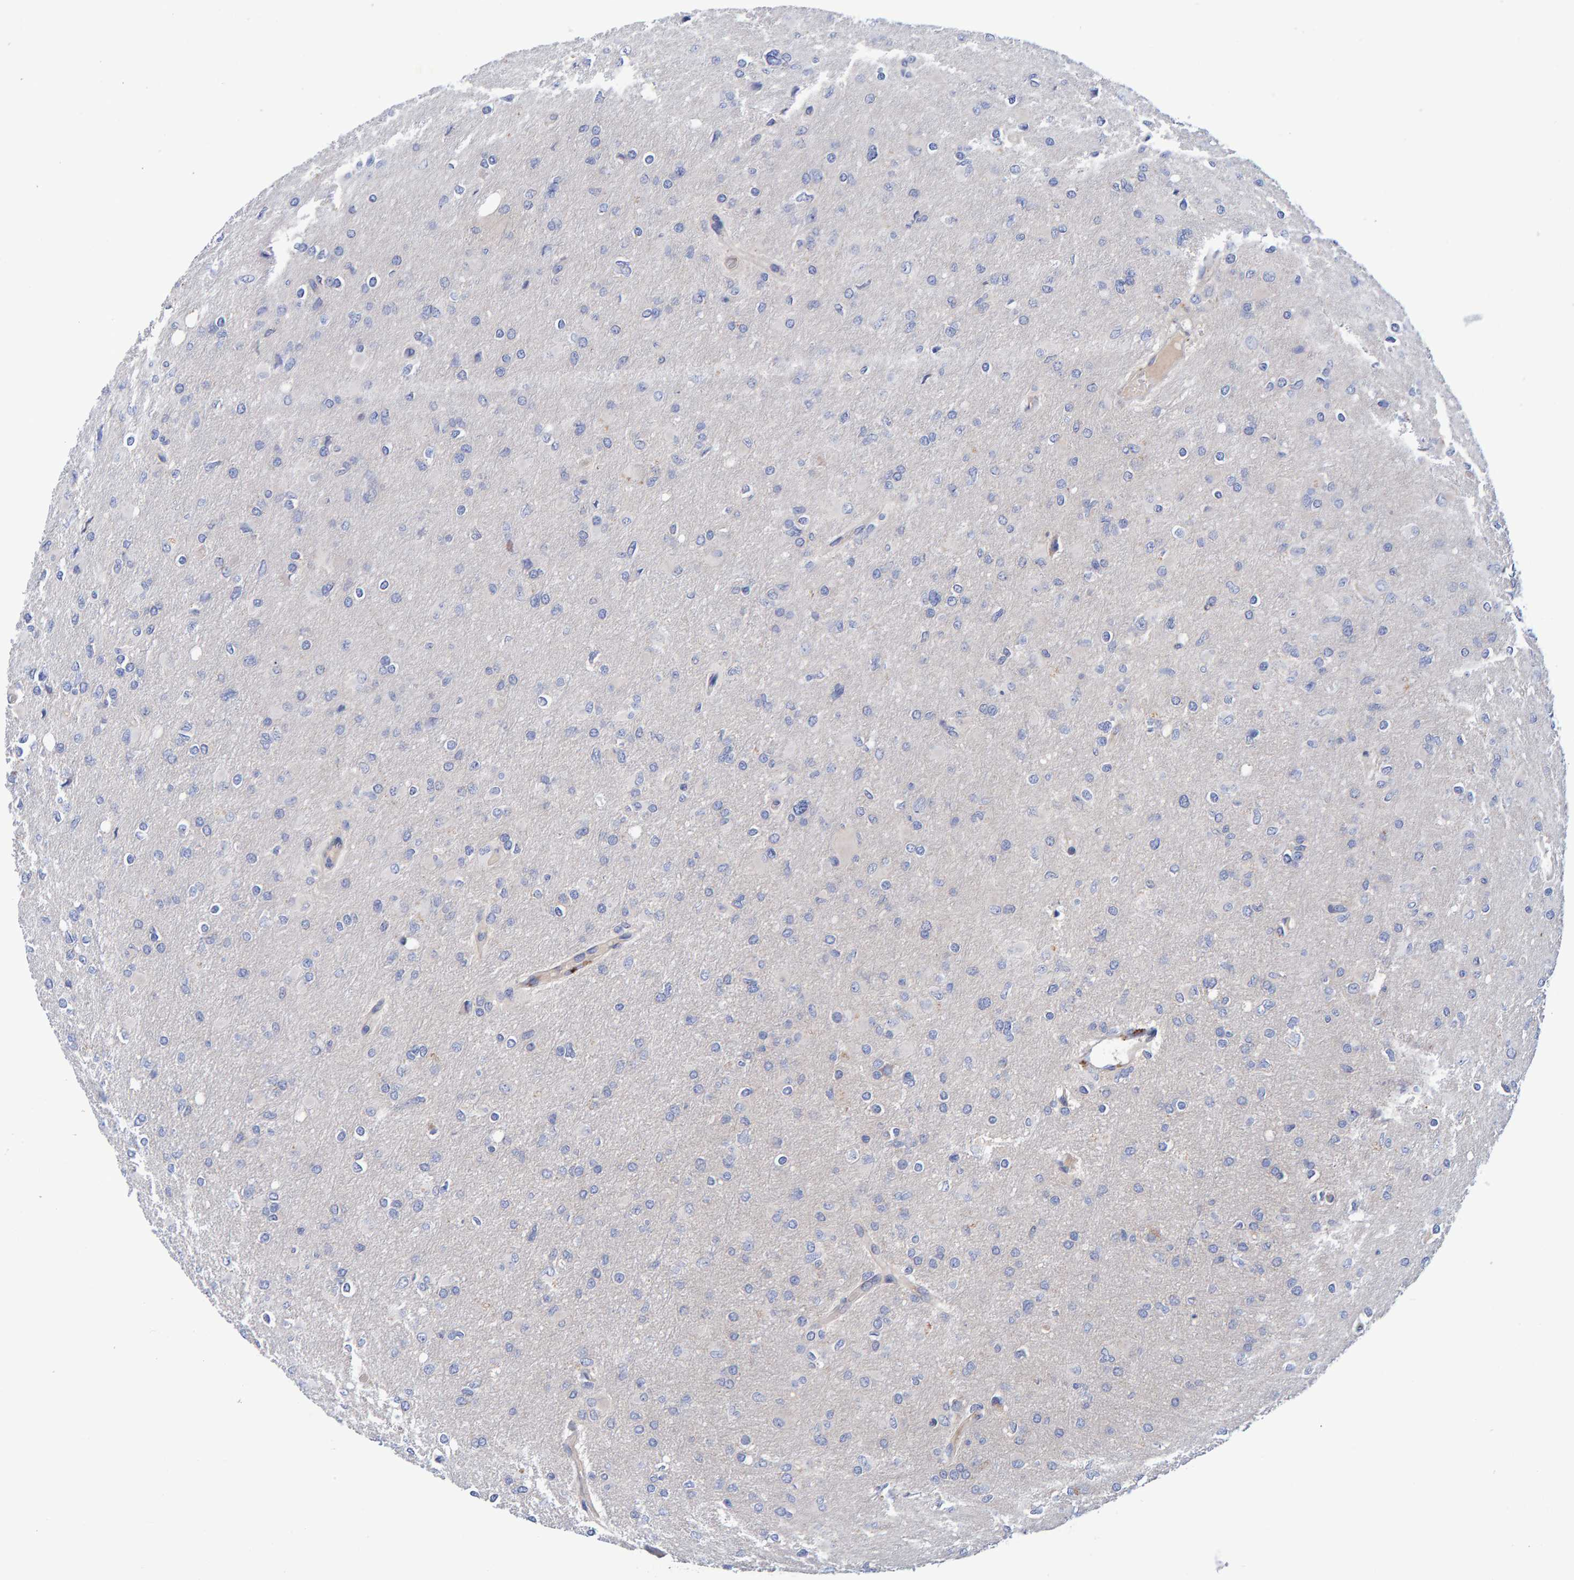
{"staining": {"intensity": "negative", "quantity": "none", "location": "none"}, "tissue": "glioma", "cell_type": "Tumor cells", "image_type": "cancer", "snomed": [{"axis": "morphology", "description": "Glioma, malignant, High grade"}, {"axis": "topography", "description": "Cerebral cortex"}], "caption": "Tumor cells show no significant positivity in malignant high-grade glioma. (DAB IHC with hematoxylin counter stain).", "gene": "EFR3A", "patient": {"sex": "female", "age": 36}}